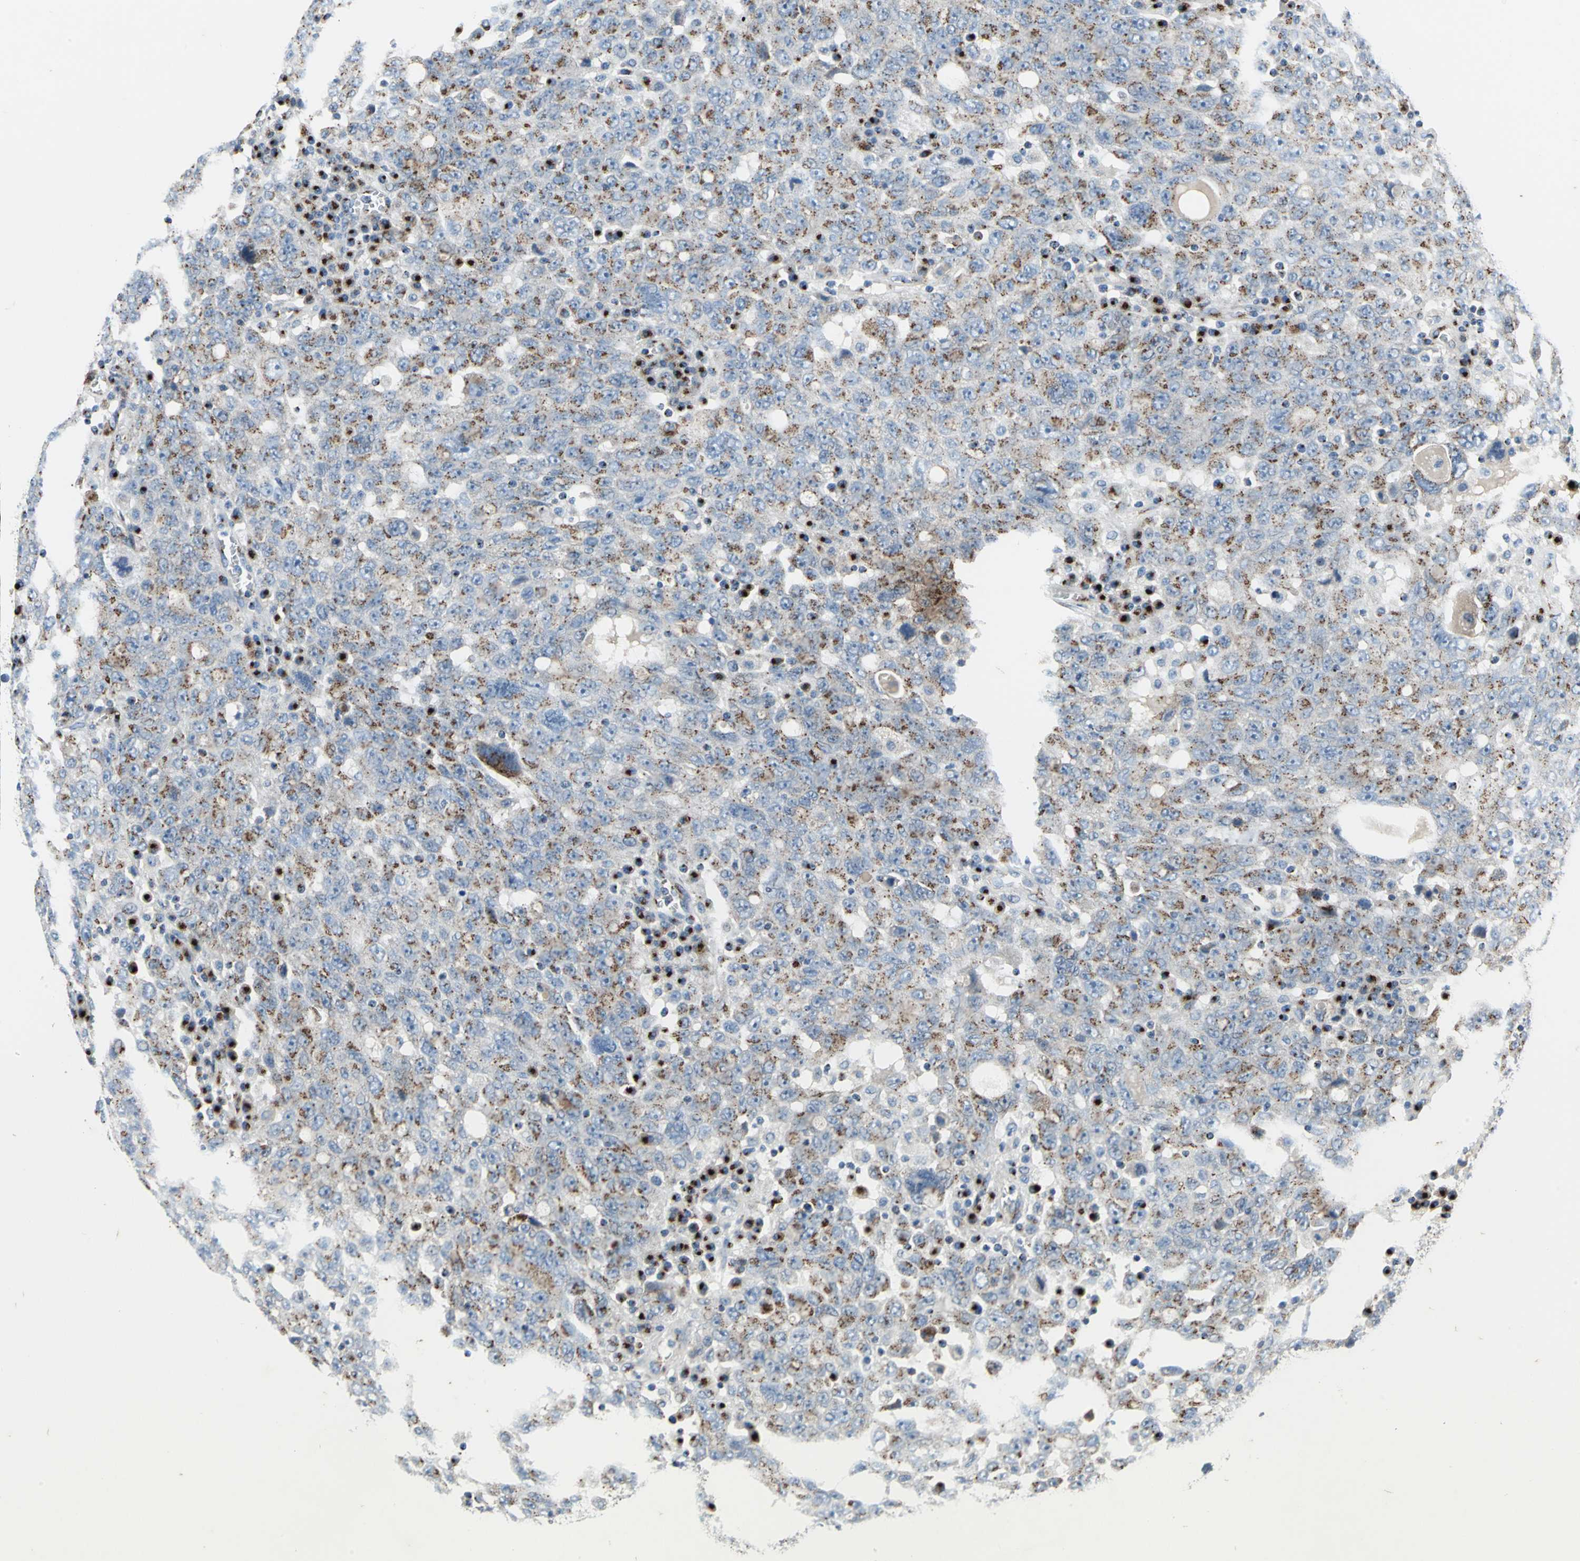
{"staining": {"intensity": "strong", "quantity": "25%-75%", "location": "cytoplasmic/membranous"}, "tissue": "ovarian cancer", "cell_type": "Tumor cells", "image_type": "cancer", "snomed": [{"axis": "morphology", "description": "Carcinoma, endometroid"}, {"axis": "topography", "description": "Ovary"}], "caption": "Tumor cells display high levels of strong cytoplasmic/membranous positivity in about 25%-75% of cells in human endometroid carcinoma (ovarian).", "gene": "GPR3", "patient": {"sex": "female", "age": 62}}